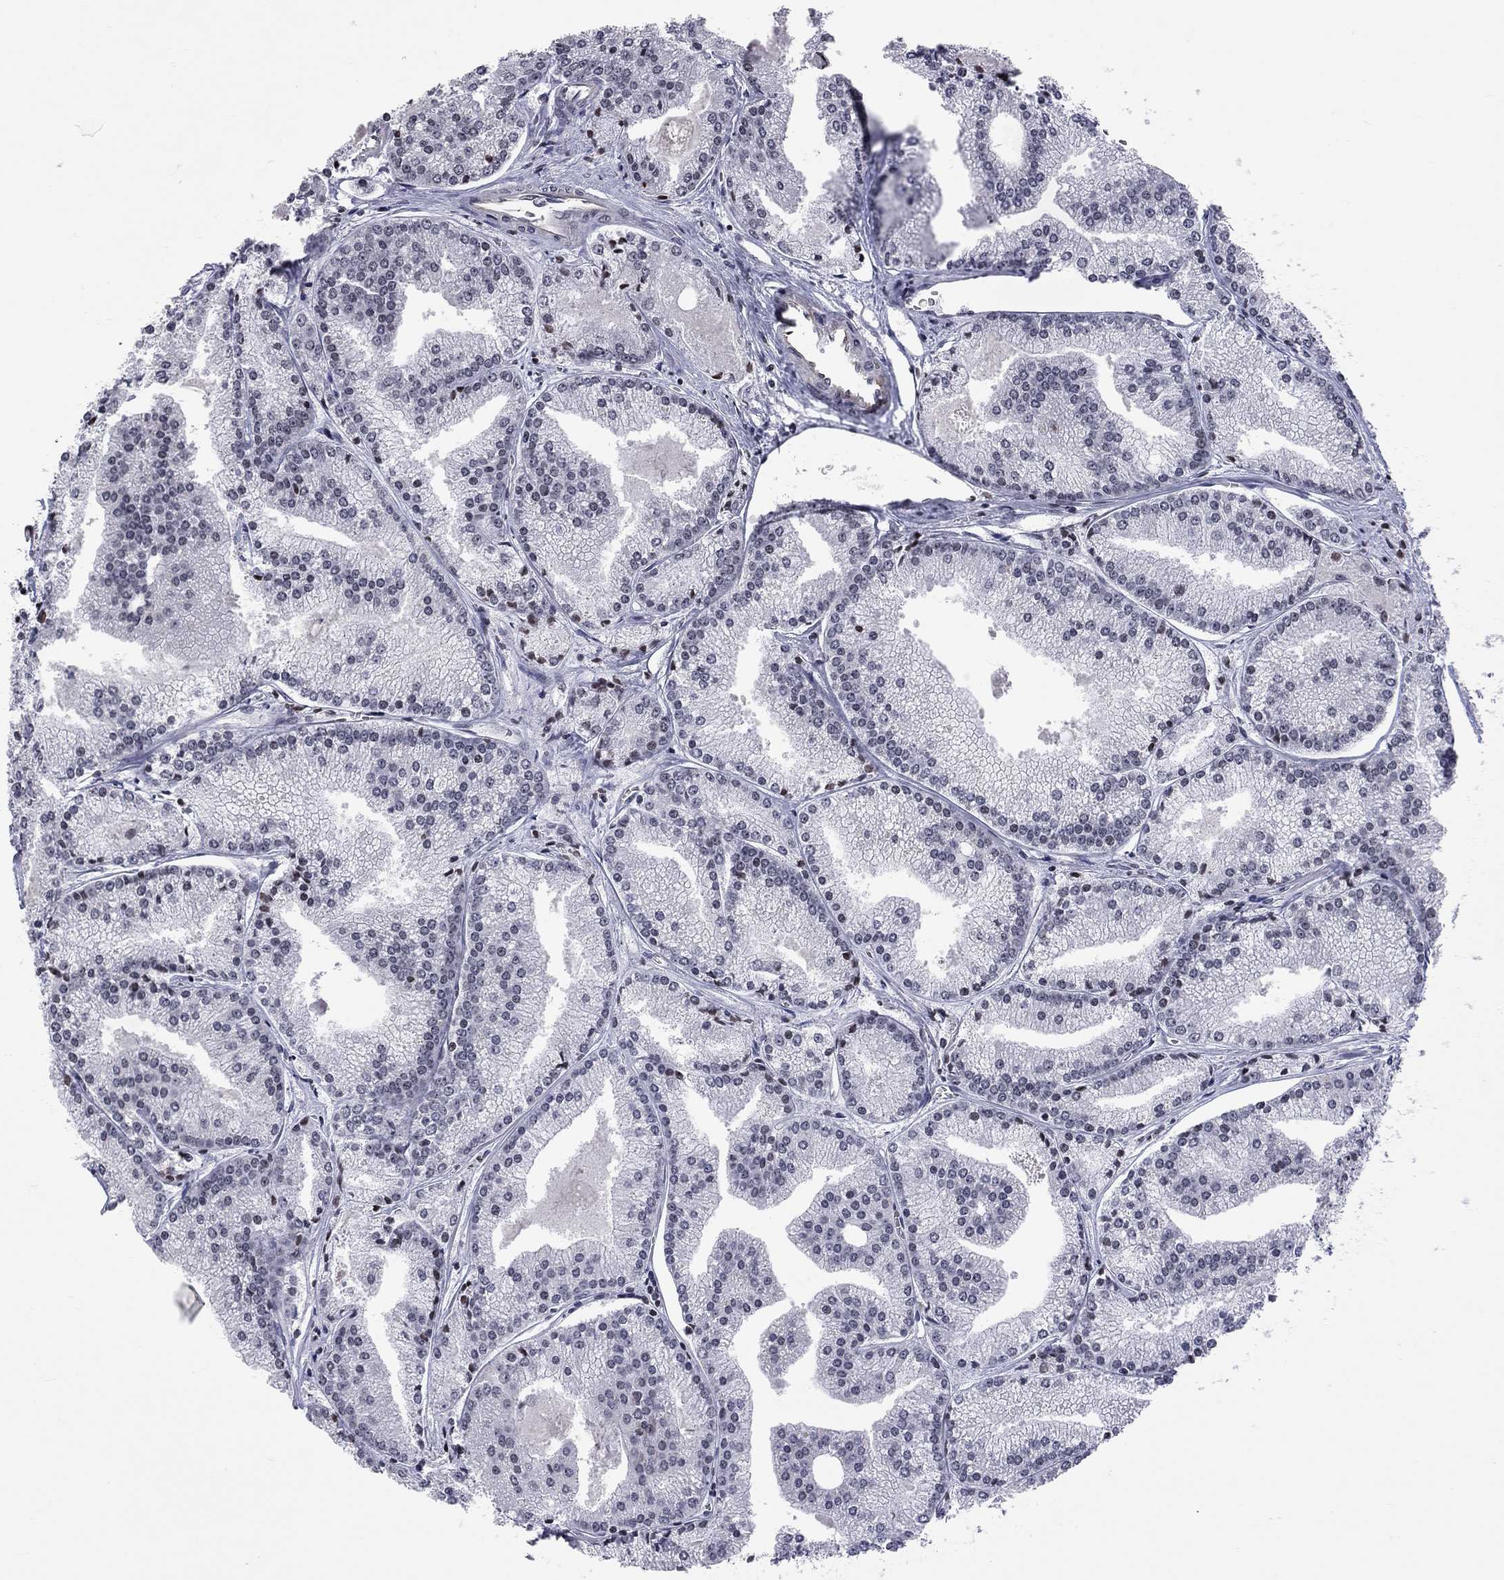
{"staining": {"intensity": "negative", "quantity": "none", "location": "none"}, "tissue": "prostate cancer", "cell_type": "Tumor cells", "image_type": "cancer", "snomed": [{"axis": "morphology", "description": "Adenocarcinoma, NOS"}, {"axis": "topography", "description": "Prostate"}], "caption": "The photomicrograph displays no staining of tumor cells in adenocarcinoma (prostate).", "gene": "MTNR1B", "patient": {"sex": "male", "age": 72}}